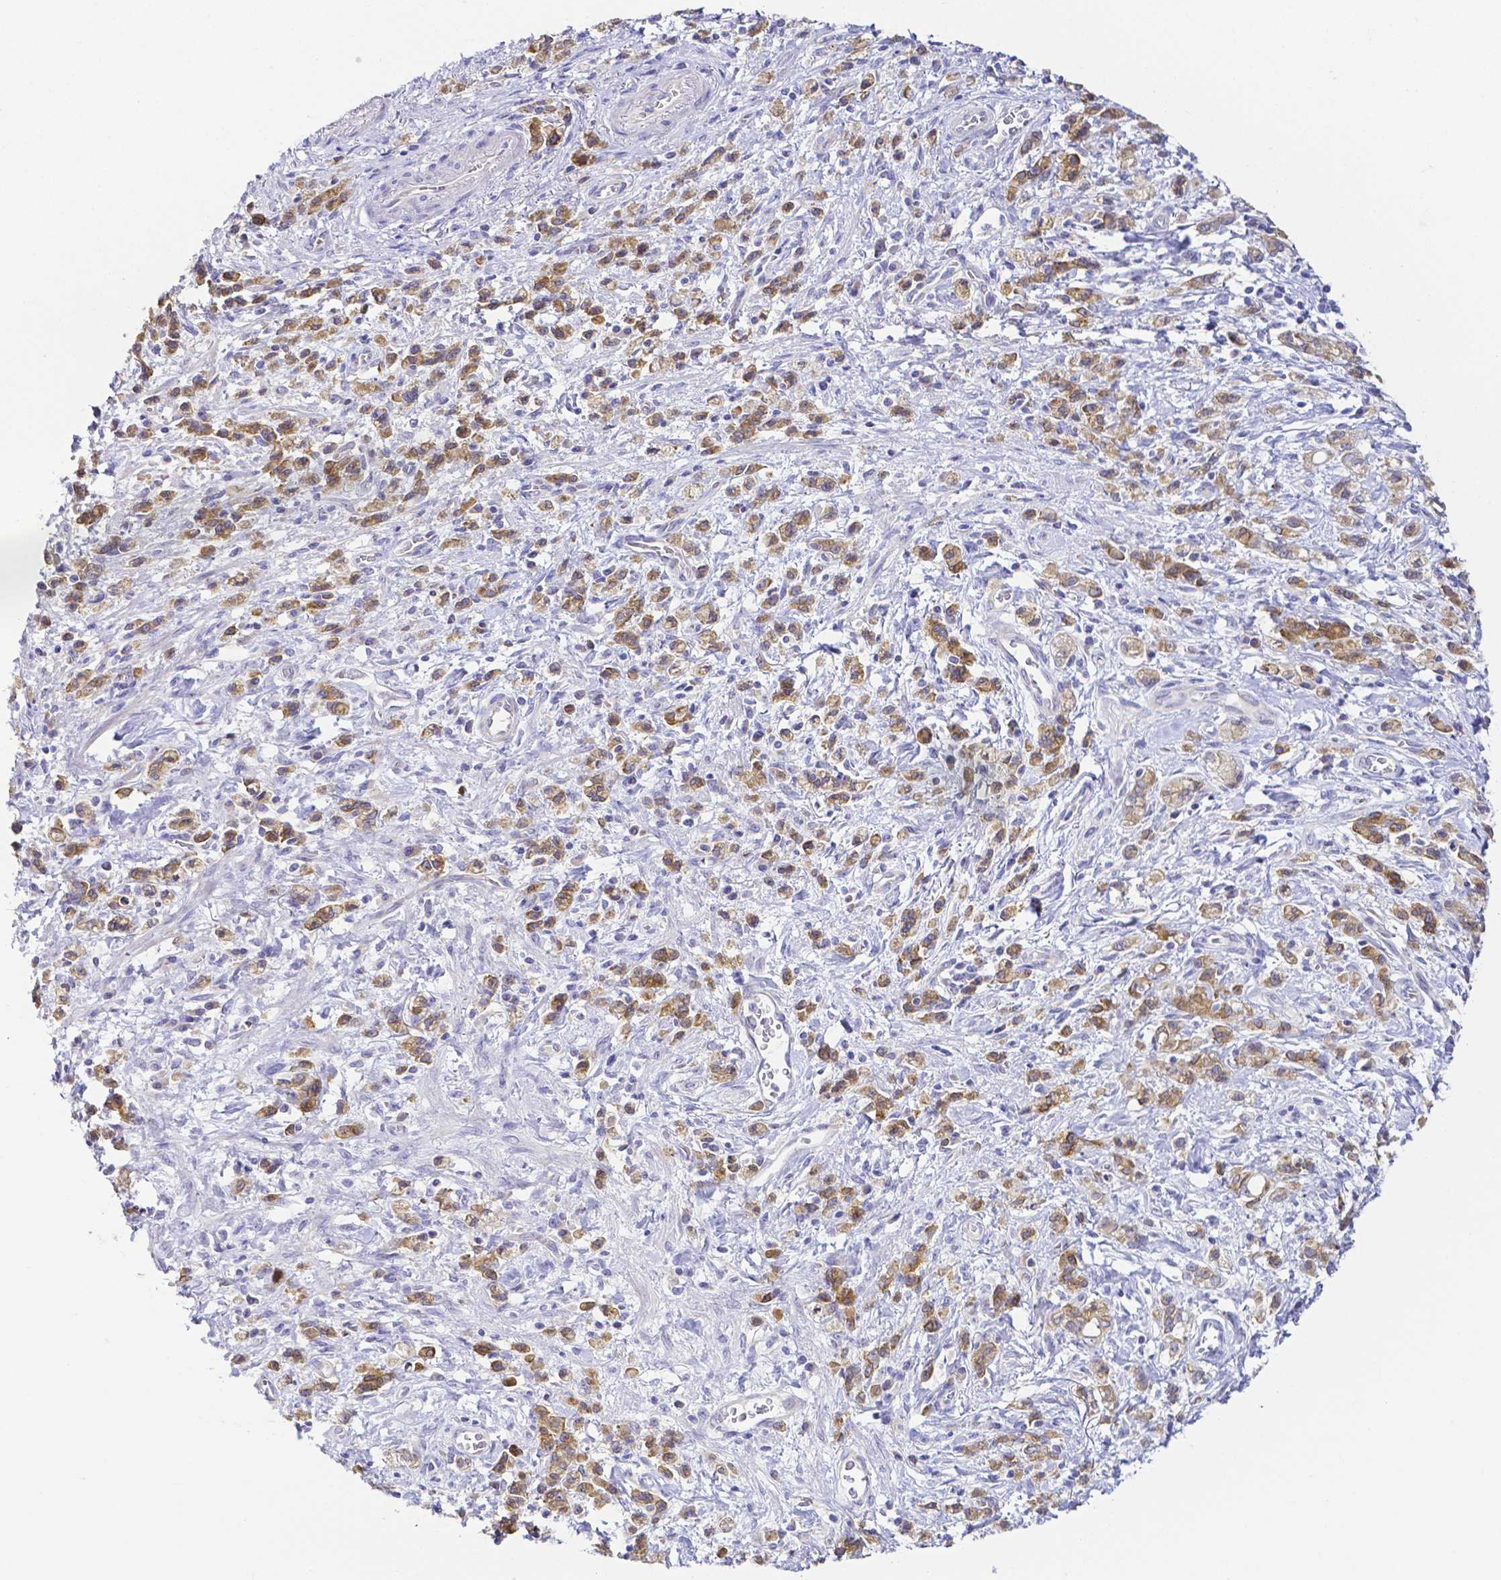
{"staining": {"intensity": "moderate", "quantity": ">75%", "location": "cytoplasmic/membranous"}, "tissue": "stomach cancer", "cell_type": "Tumor cells", "image_type": "cancer", "snomed": [{"axis": "morphology", "description": "Adenocarcinoma, NOS"}, {"axis": "topography", "description": "Stomach"}], "caption": "This image demonstrates IHC staining of stomach cancer, with medium moderate cytoplasmic/membranous positivity in about >75% of tumor cells.", "gene": "PKP3", "patient": {"sex": "male", "age": 77}}